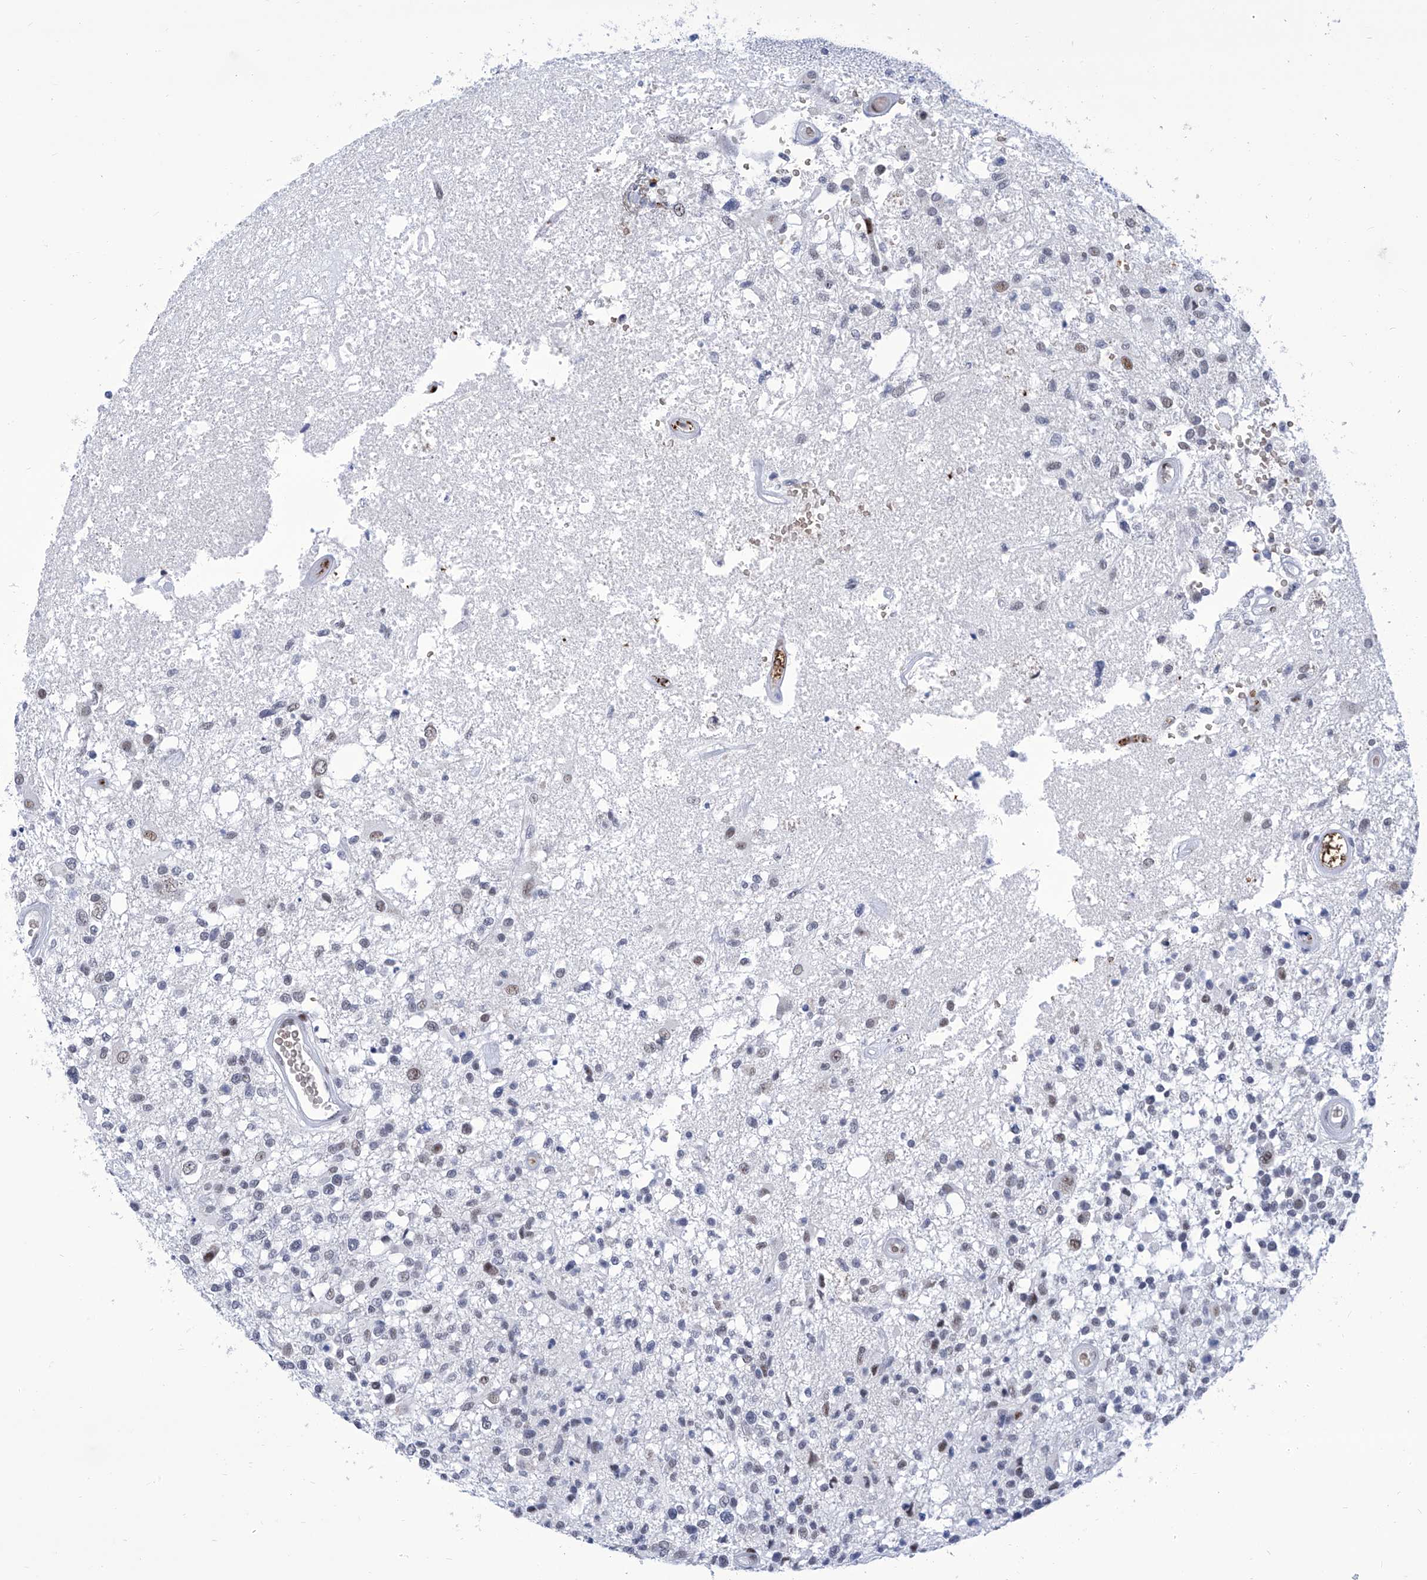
{"staining": {"intensity": "weak", "quantity": "25%-75%", "location": "nuclear"}, "tissue": "glioma", "cell_type": "Tumor cells", "image_type": "cancer", "snomed": [{"axis": "morphology", "description": "Glioma, malignant, High grade"}, {"axis": "morphology", "description": "Glioblastoma, NOS"}, {"axis": "topography", "description": "Brain"}], "caption": "Brown immunohistochemical staining in human glioma exhibits weak nuclear expression in approximately 25%-75% of tumor cells.", "gene": "SART1", "patient": {"sex": "male", "age": 60}}